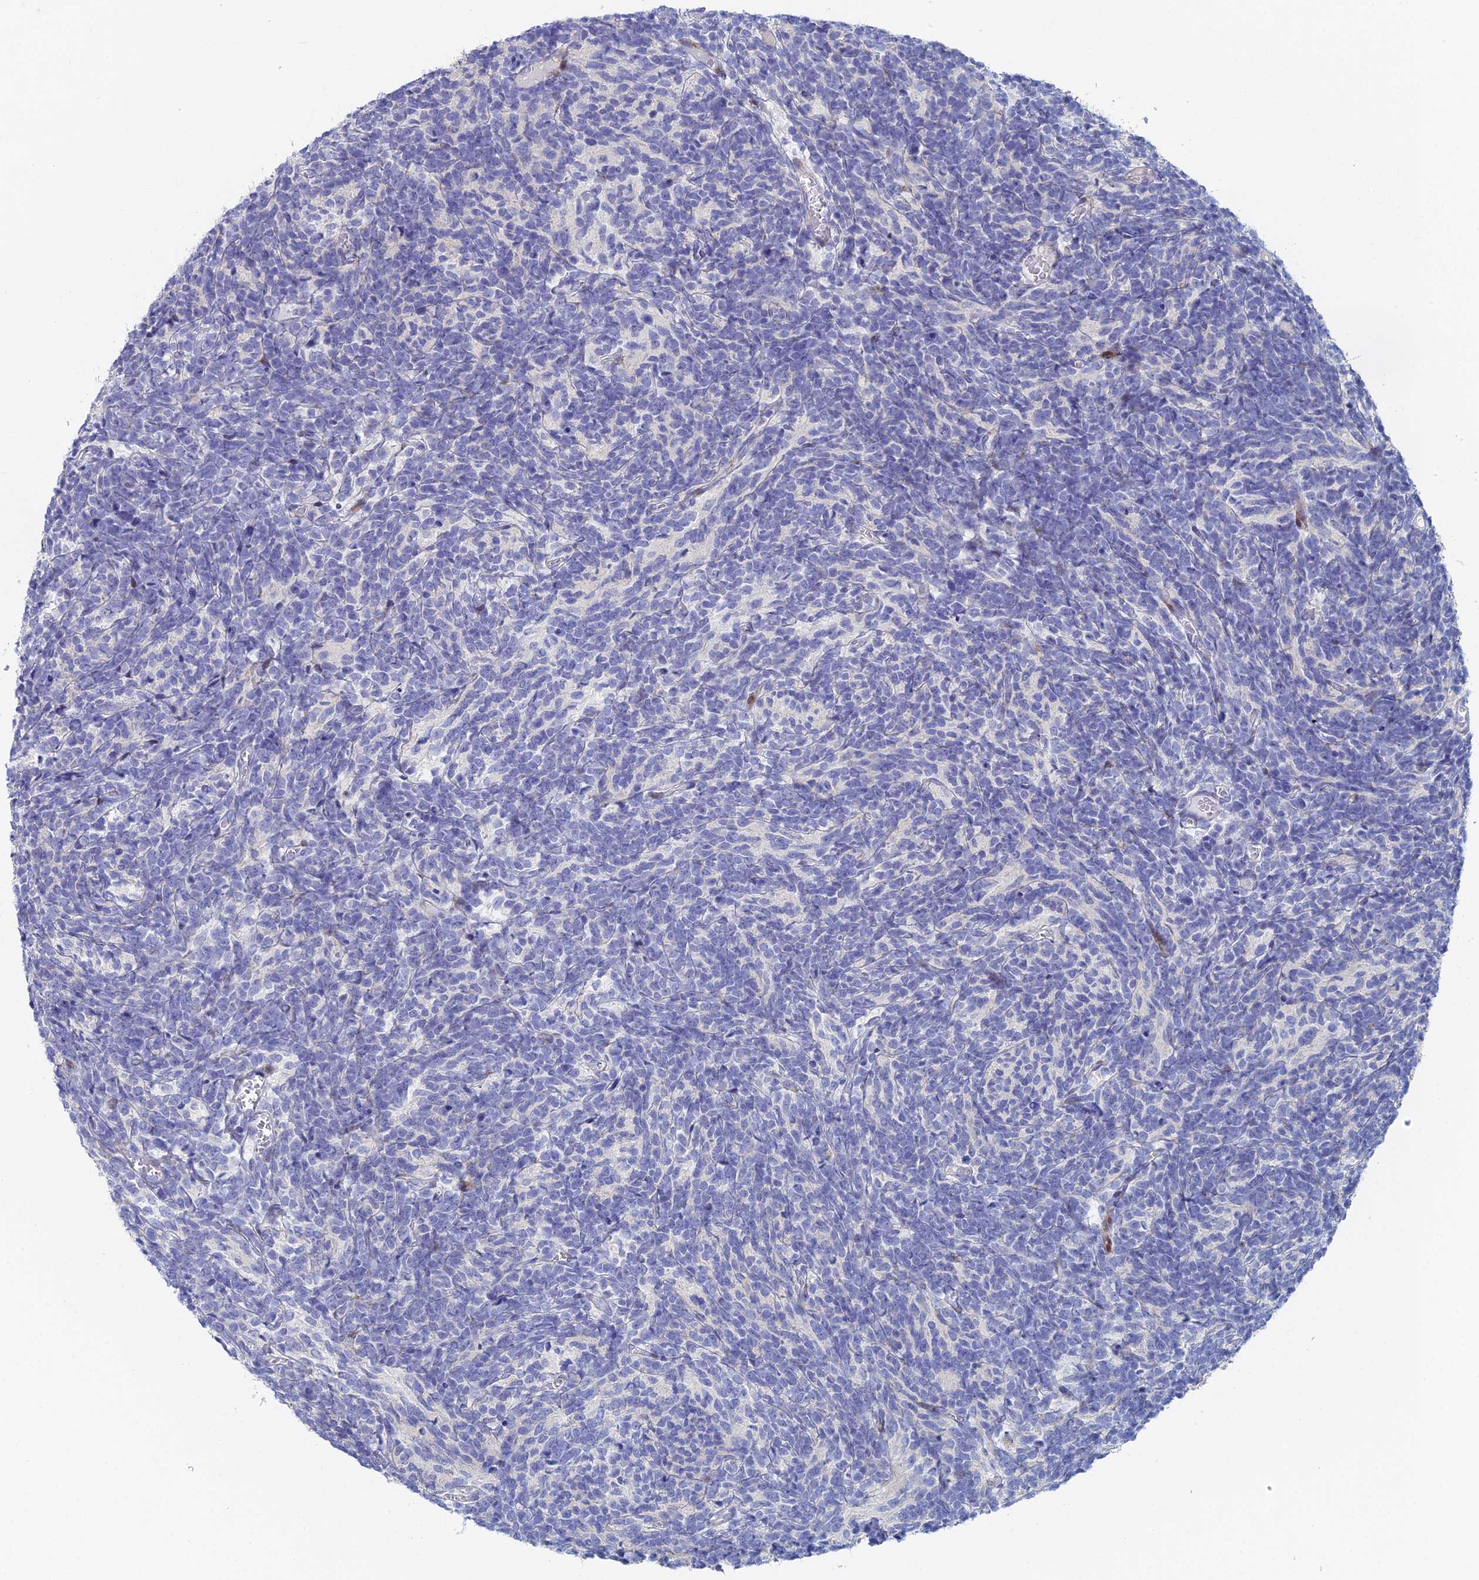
{"staining": {"intensity": "negative", "quantity": "none", "location": "none"}, "tissue": "glioma", "cell_type": "Tumor cells", "image_type": "cancer", "snomed": [{"axis": "morphology", "description": "Glioma, malignant, Low grade"}, {"axis": "topography", "description": "Brain"}], "caption": "Human glioma stained for a protein using IHC shows no staining in tumor cells.", "gene": "DRGX", "patient": {"sex": "female", "age": 1}}